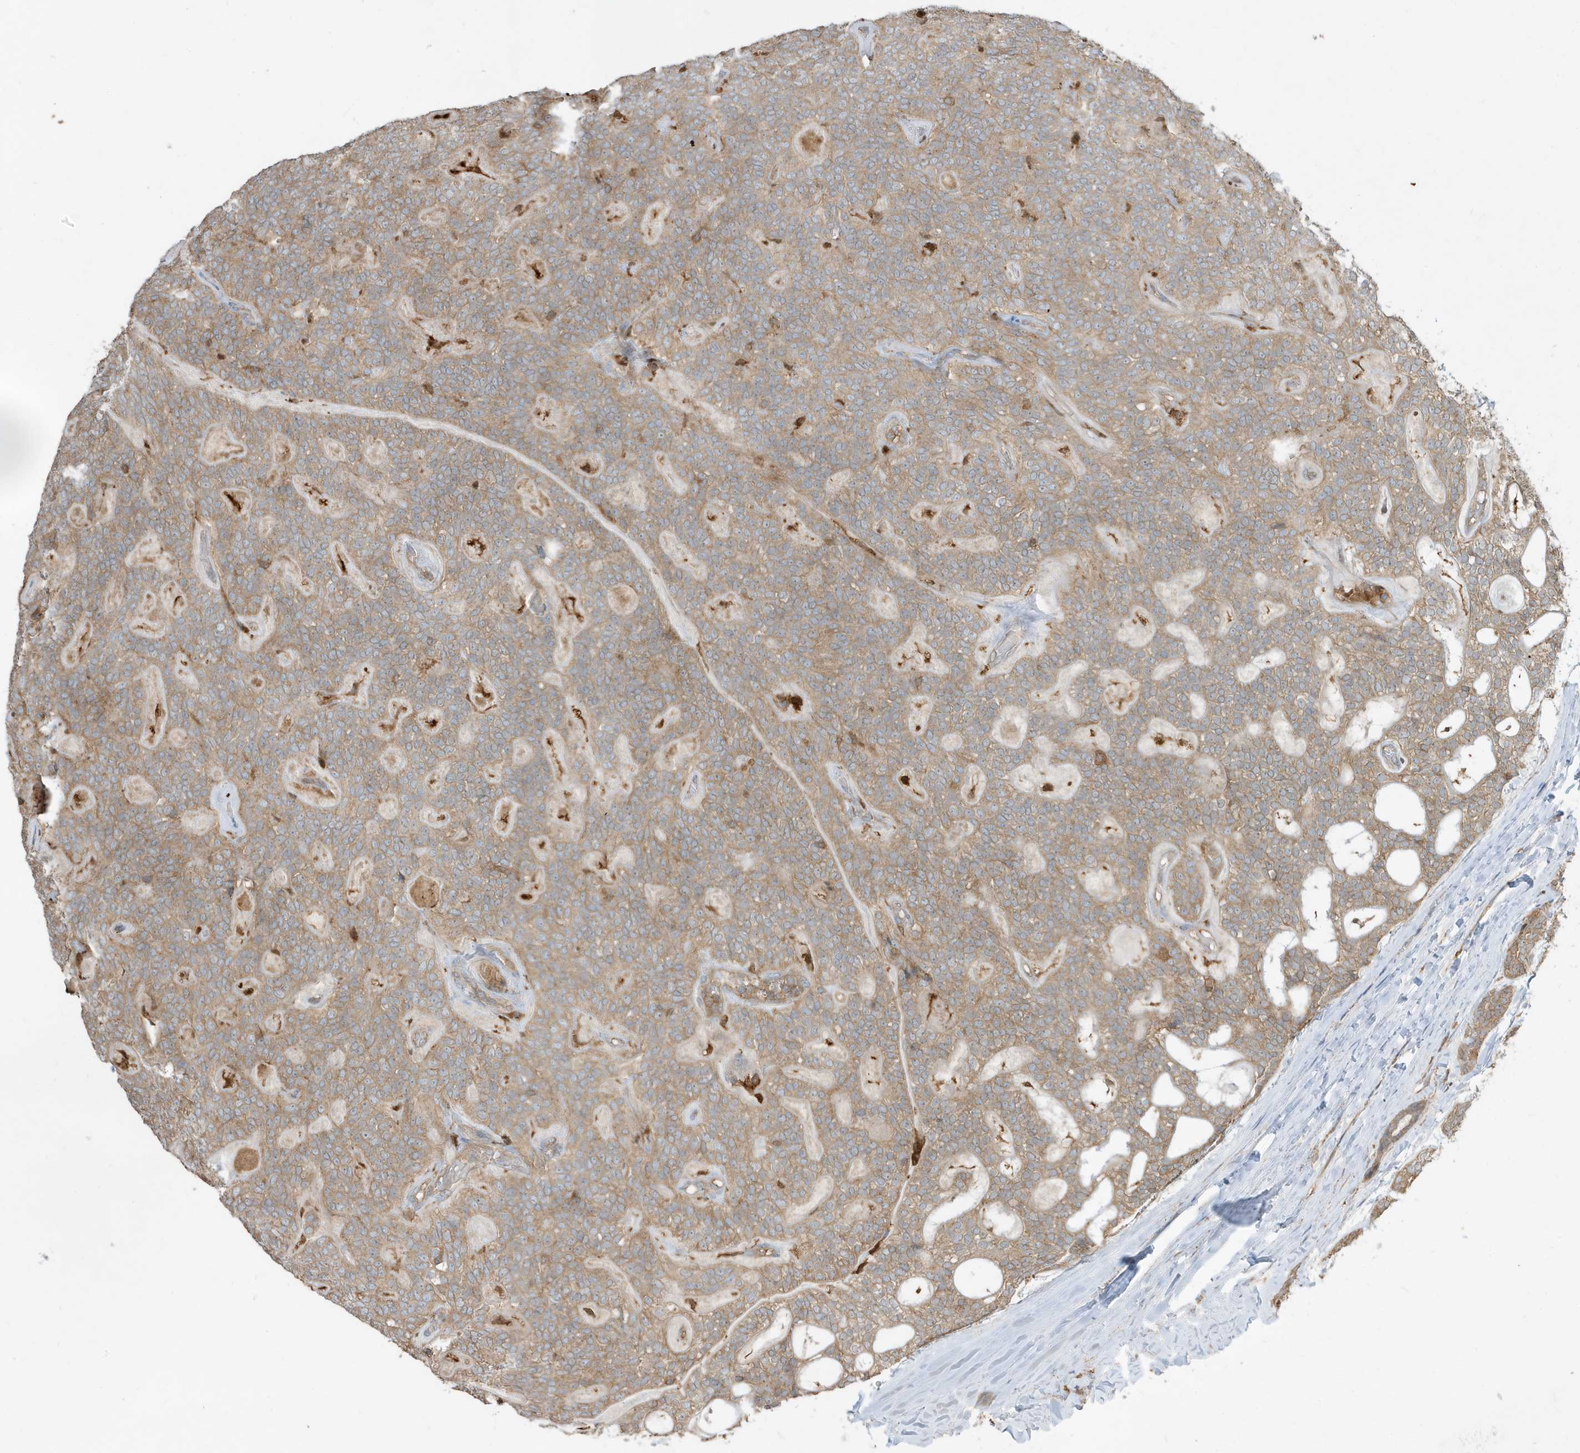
{"staining": {"intensity": "weak", "quantity": ">75%", "location": "cytoplasmic/membranous"}, "tissue": "head and neck cancer", "cell_type": "Tumor cells", "image_type": "cancer", "snomed": [{"axis": "morphology", "description": "Adenocarcinoma, NOS"}, {"axis": "topography", "description": "Head-Neck"}], "caption": "This micrograph displays IHC staining of adenocarcinoma (head and neck), with low weak cytoplasmic/membranous staining in approximately >75% of tumor cells.", "gene": "ABTB1", "patient": {"sex": "male", "age": 66}}